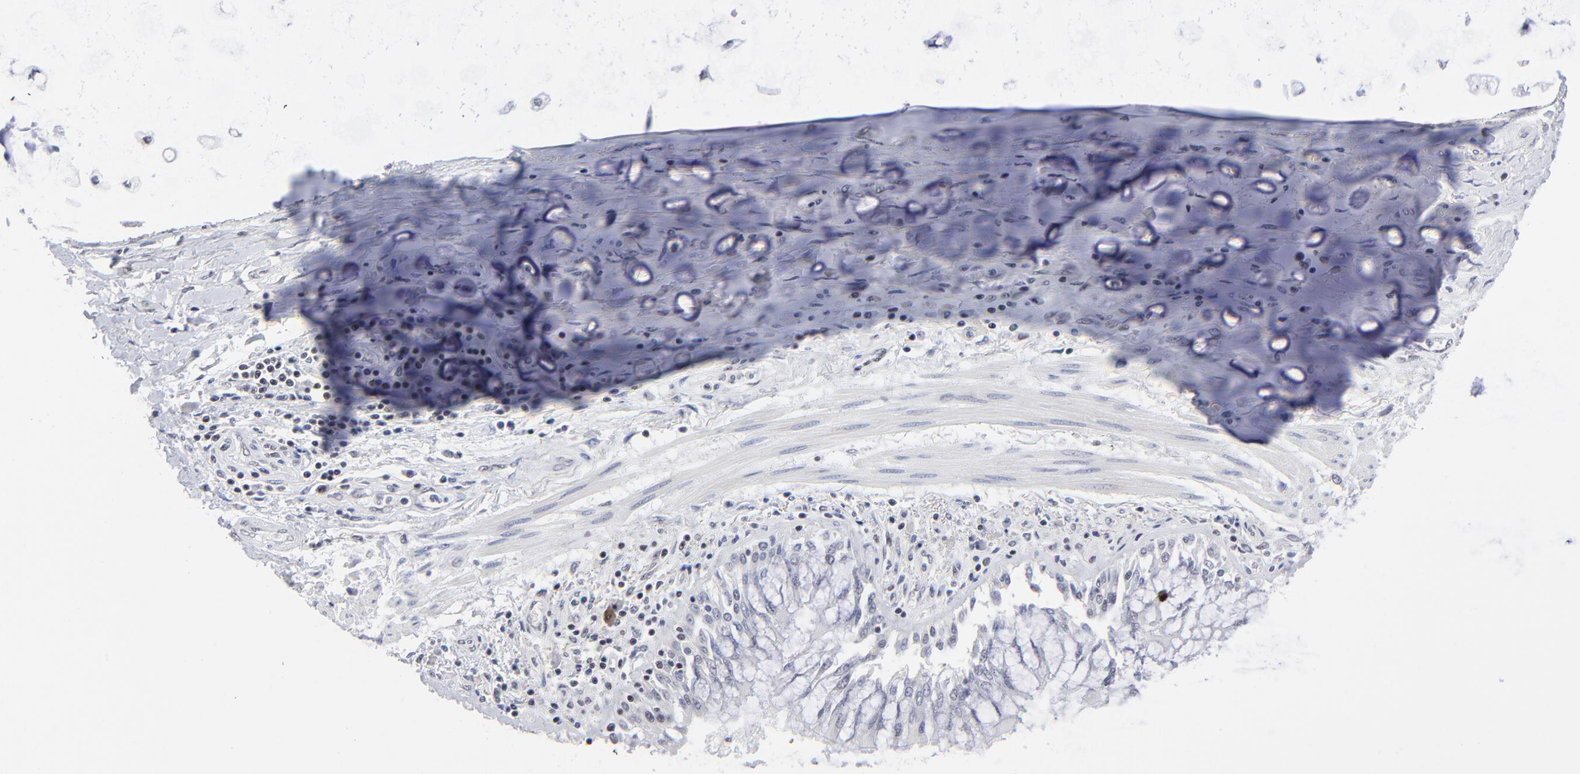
{"staining": {"intensity": "weak", "quantity": "<25%", "location": "nuclear"}, "tissue": "adipose tissue", "cell_type": "Adipocytes", "image_type": "normal", "snomed": [{"axis": "morphology", "description": "Normal tissue, NOS"}, {"axis": "morphology", "description": "Adenocarcinoma, NOS"}, {"axis": "topography", "description": "Cartilage tissue"}, {"axis": "topography", "description": "Lung"}], "caption": "Protein analysis of normal adipose tissue demonstrates no significant positivity in adipocytes.", "gene": "SP2", "patient": {"sex": "female", "age": 67}}